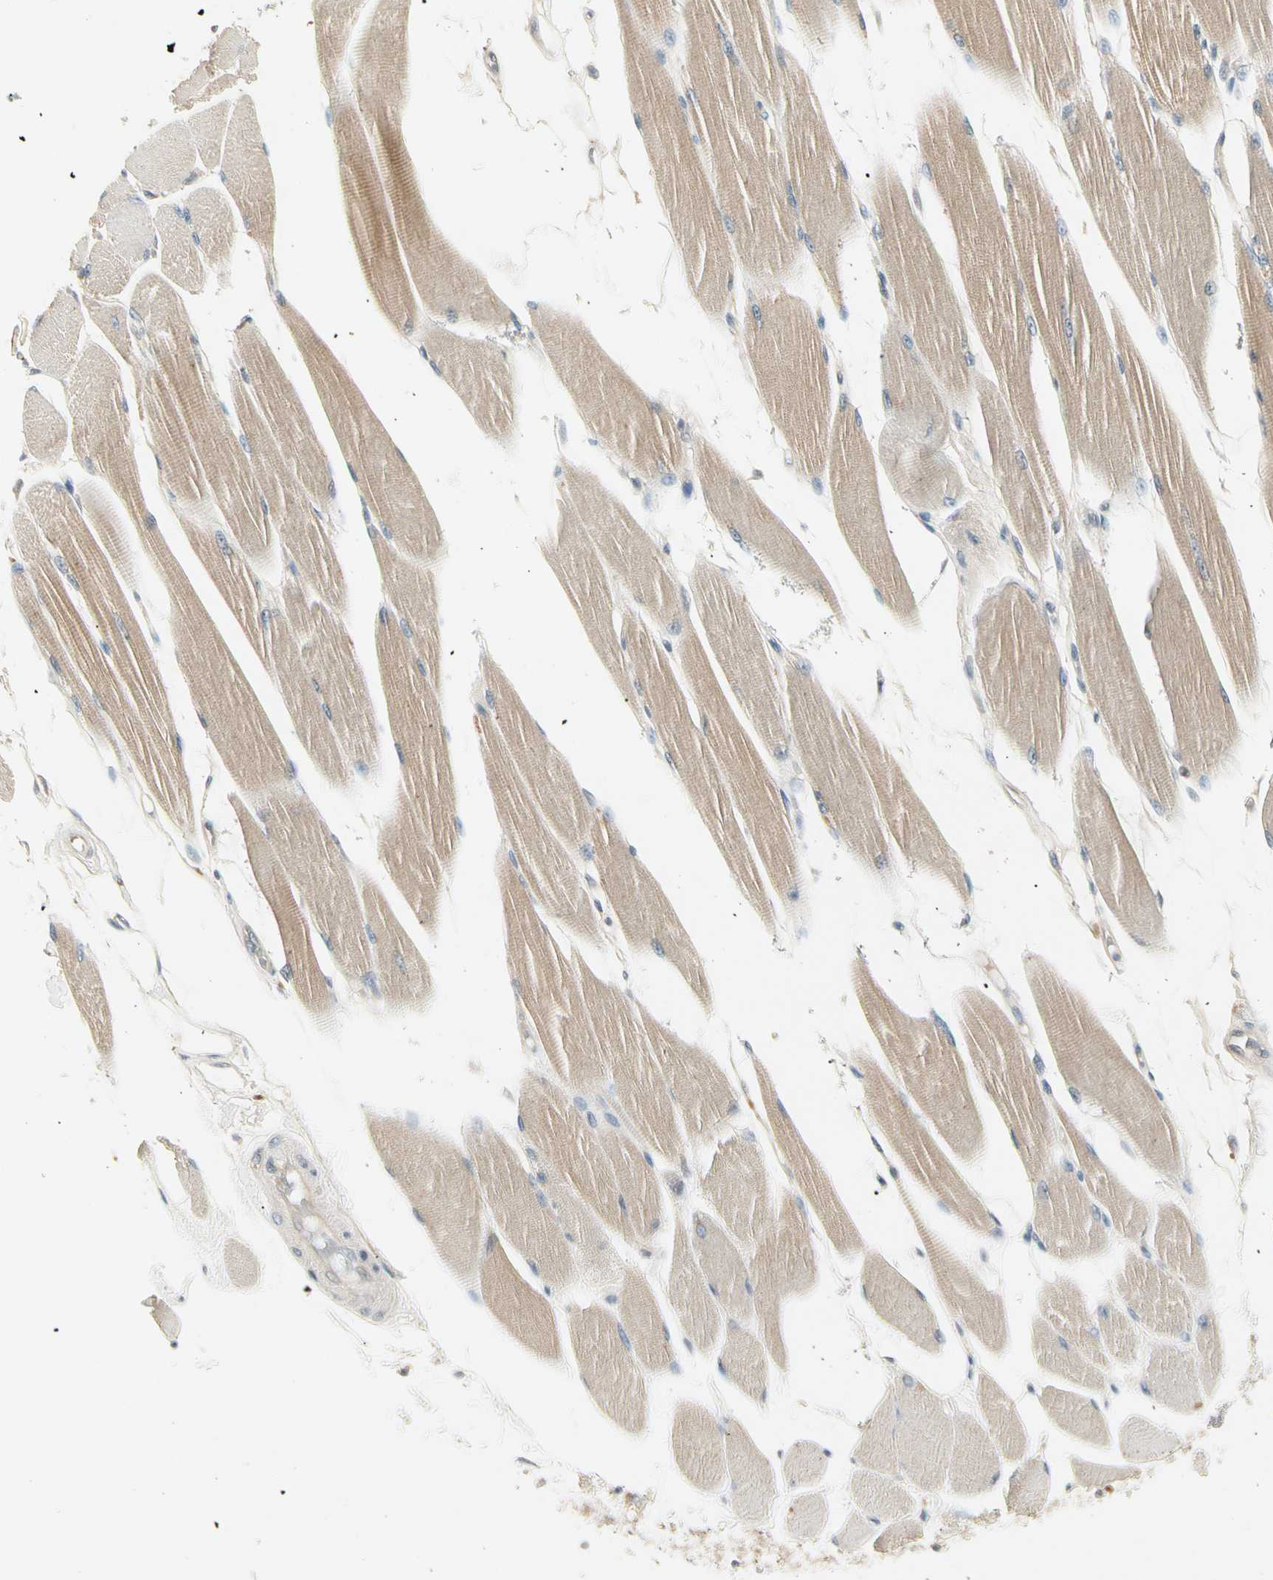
{"staining": {"intensity": "weak", "quantity": "25%-75%", "location": "cytoplasmic/membranous"}, "tissue": "skeletal muscle", "cell_type": "Myocytes", "image_type": "normal", "snomed": [{"axis": "morphology", "description": "Normal tissue, NOS"}, {"axis": "topography", "description": "Skeletal muscle"}, {"axis": "topography", "description": "Peripheral nerve tissue"}], "caption": "IHC (DAB (3,3'-diaminobenzidine)) staining of unremarkable skeletal muscle displays weak cytoplasmic/membranous protein staining in approximately 25%-75% of myocytes.", "gene": "CCL4", "patient": {"sex": "female", "age": 84}}